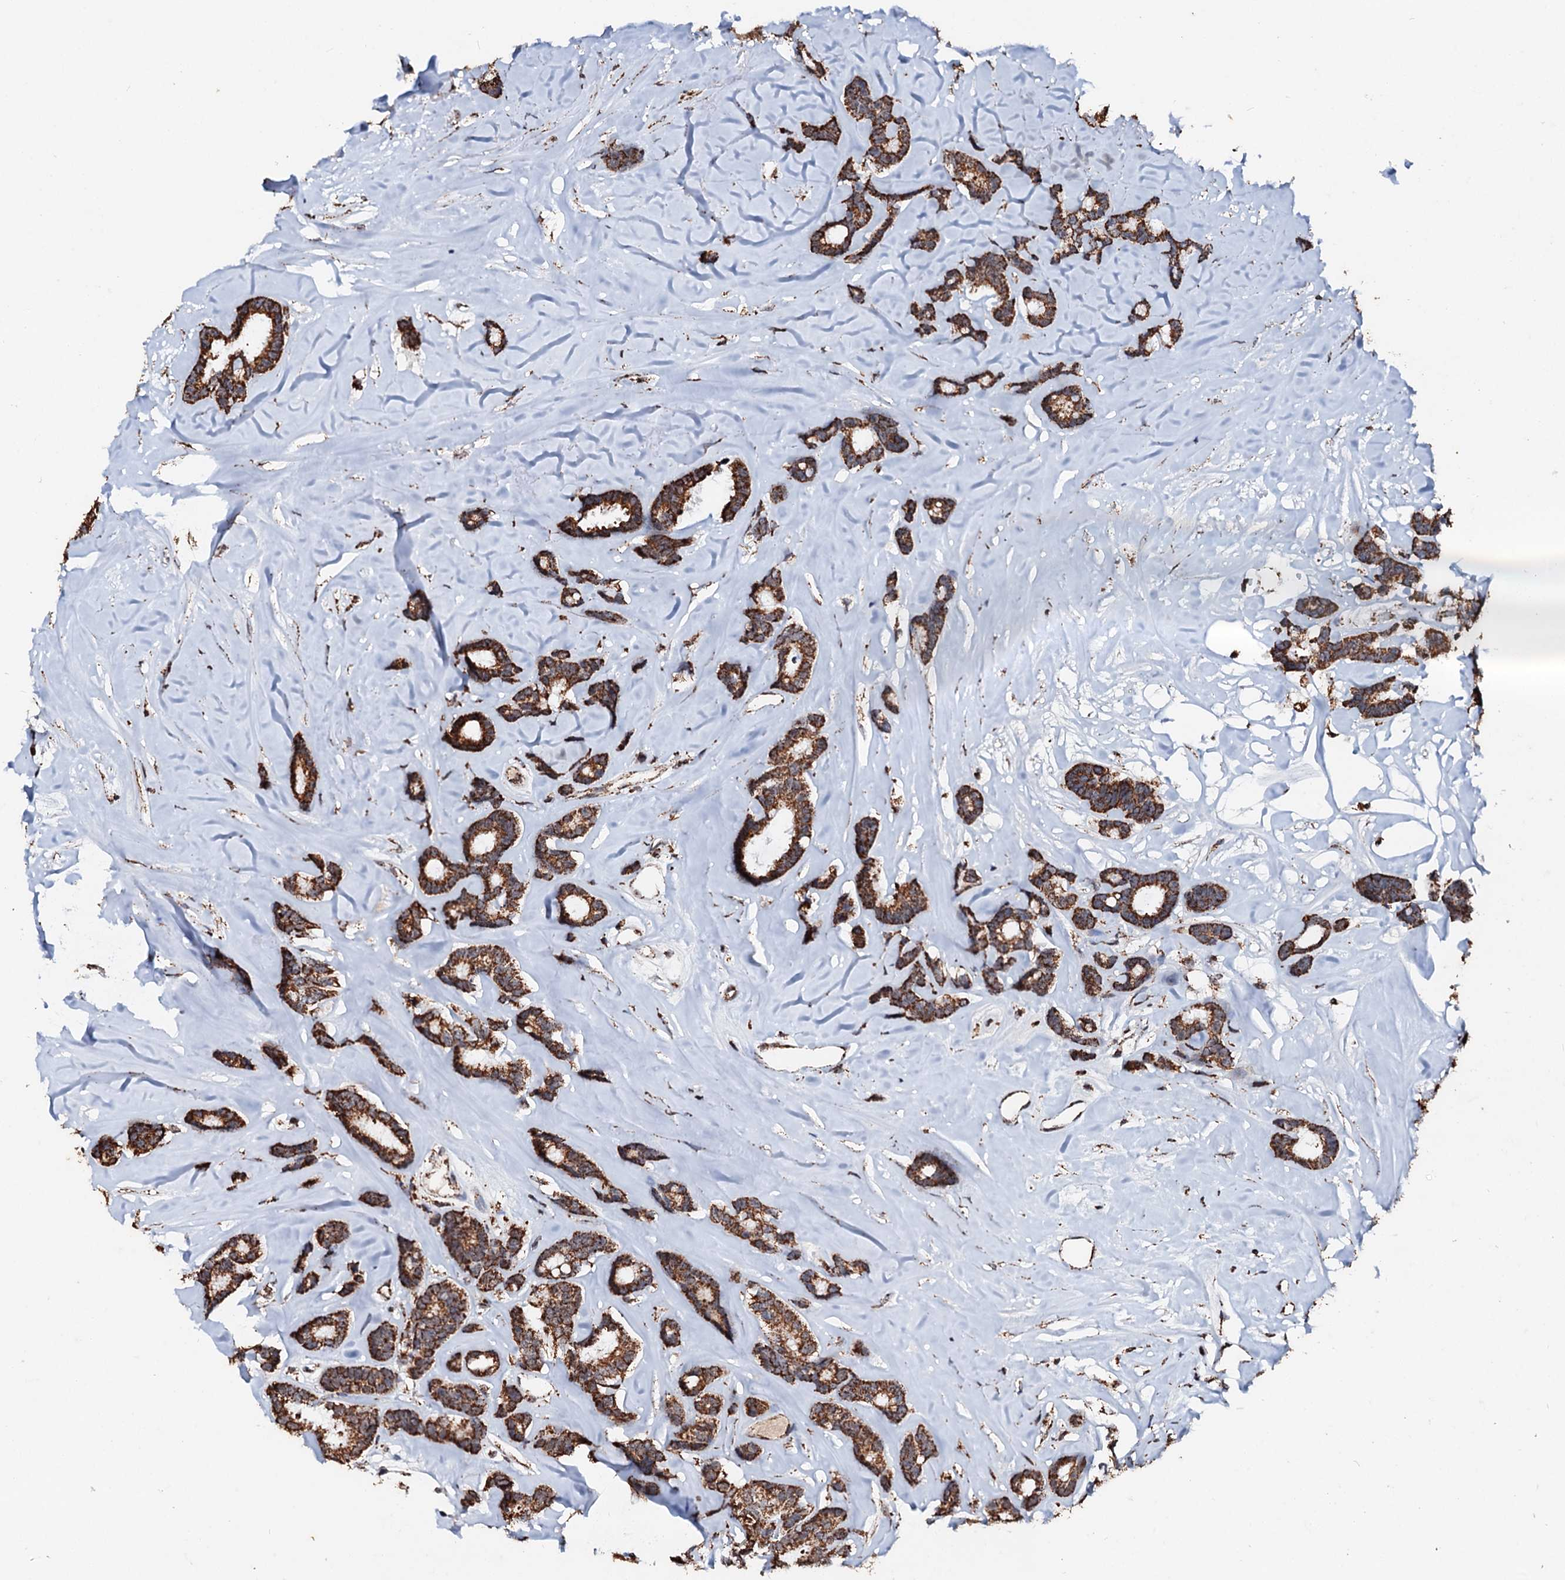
{"staining": {"intensity": "strong", "quantity": ">75%", "location": "cytoplasmic/membranous"}, "tissue": "breast cancer", "cell_type": "Tumor cells", "image_type": "cancer", "snomed": [{"axis": "morphology", "description": "Duct carcinoma"}, {"axis": "topography", "description": "Breast"}], "caption": "The photomicrograph shows immunohistochemical staining of infiltrating ductal carcinoma (breast). There is strong cytoplasmic/membranous positivity is appreciated in about >75% of tumor cells.", "gene": "SECISBP2L", "patient": {"sex": "female", "age": 87}}